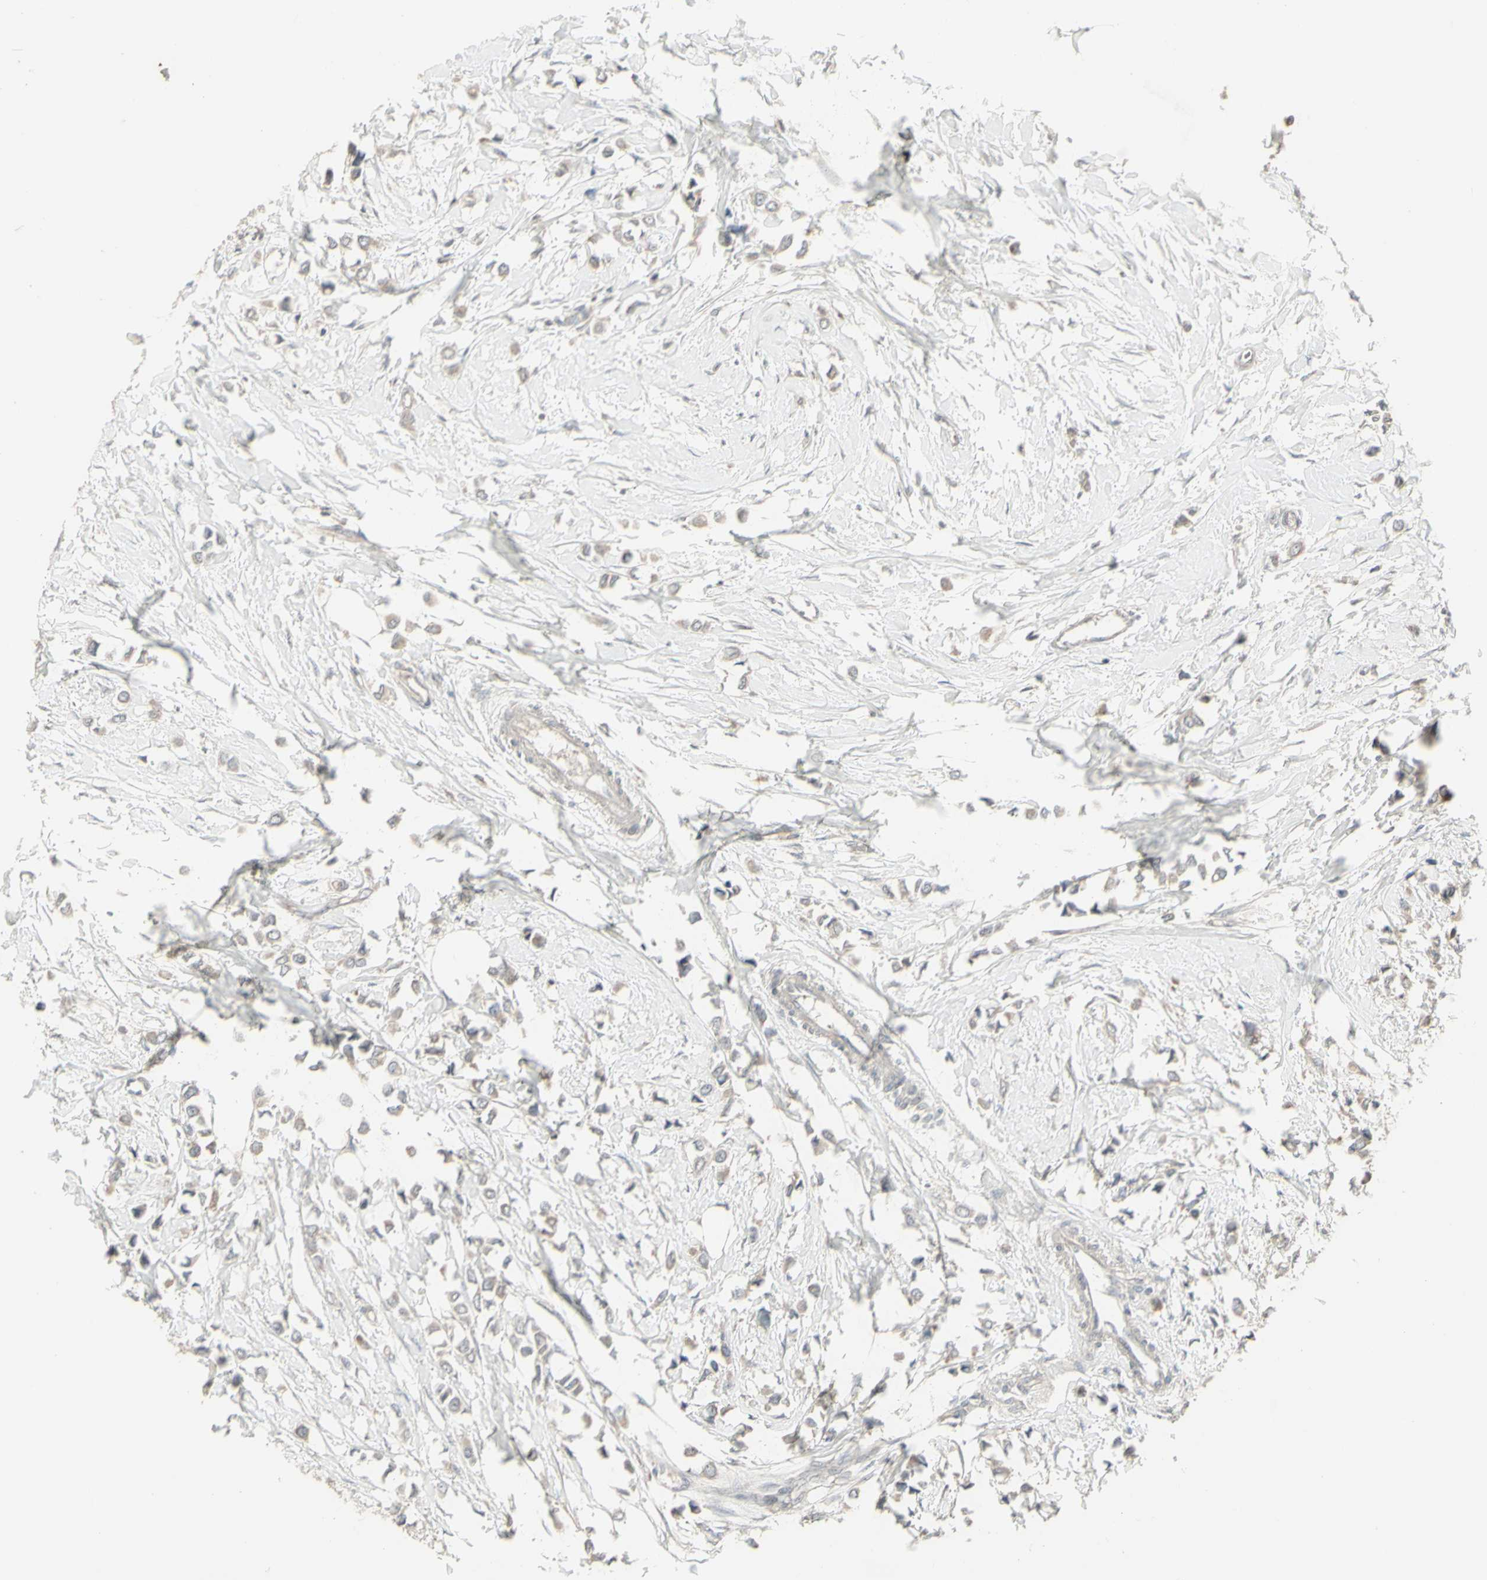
{"staining": {"intensity": "weak", "quantity": "25%-75%", "location": "cytoplasmic/membranous"}, "tissue": "breast cancer", "cell_type": "Tumor cells", "image_type": "cancer", "snomed": [{"axis": "morphology", "description": "Lobular carcinoma"}, {"axis": "topography", "description": "Breast"}], "caption": "Immunohistochemical staining of lobular carcinoma (breast) exhibits low levels of weak cytoplasmic/membranous protein expression in about 25%-75% of tumor cells.", "gene": "CSK", "patient": {"sex": "female", "age": 51}}